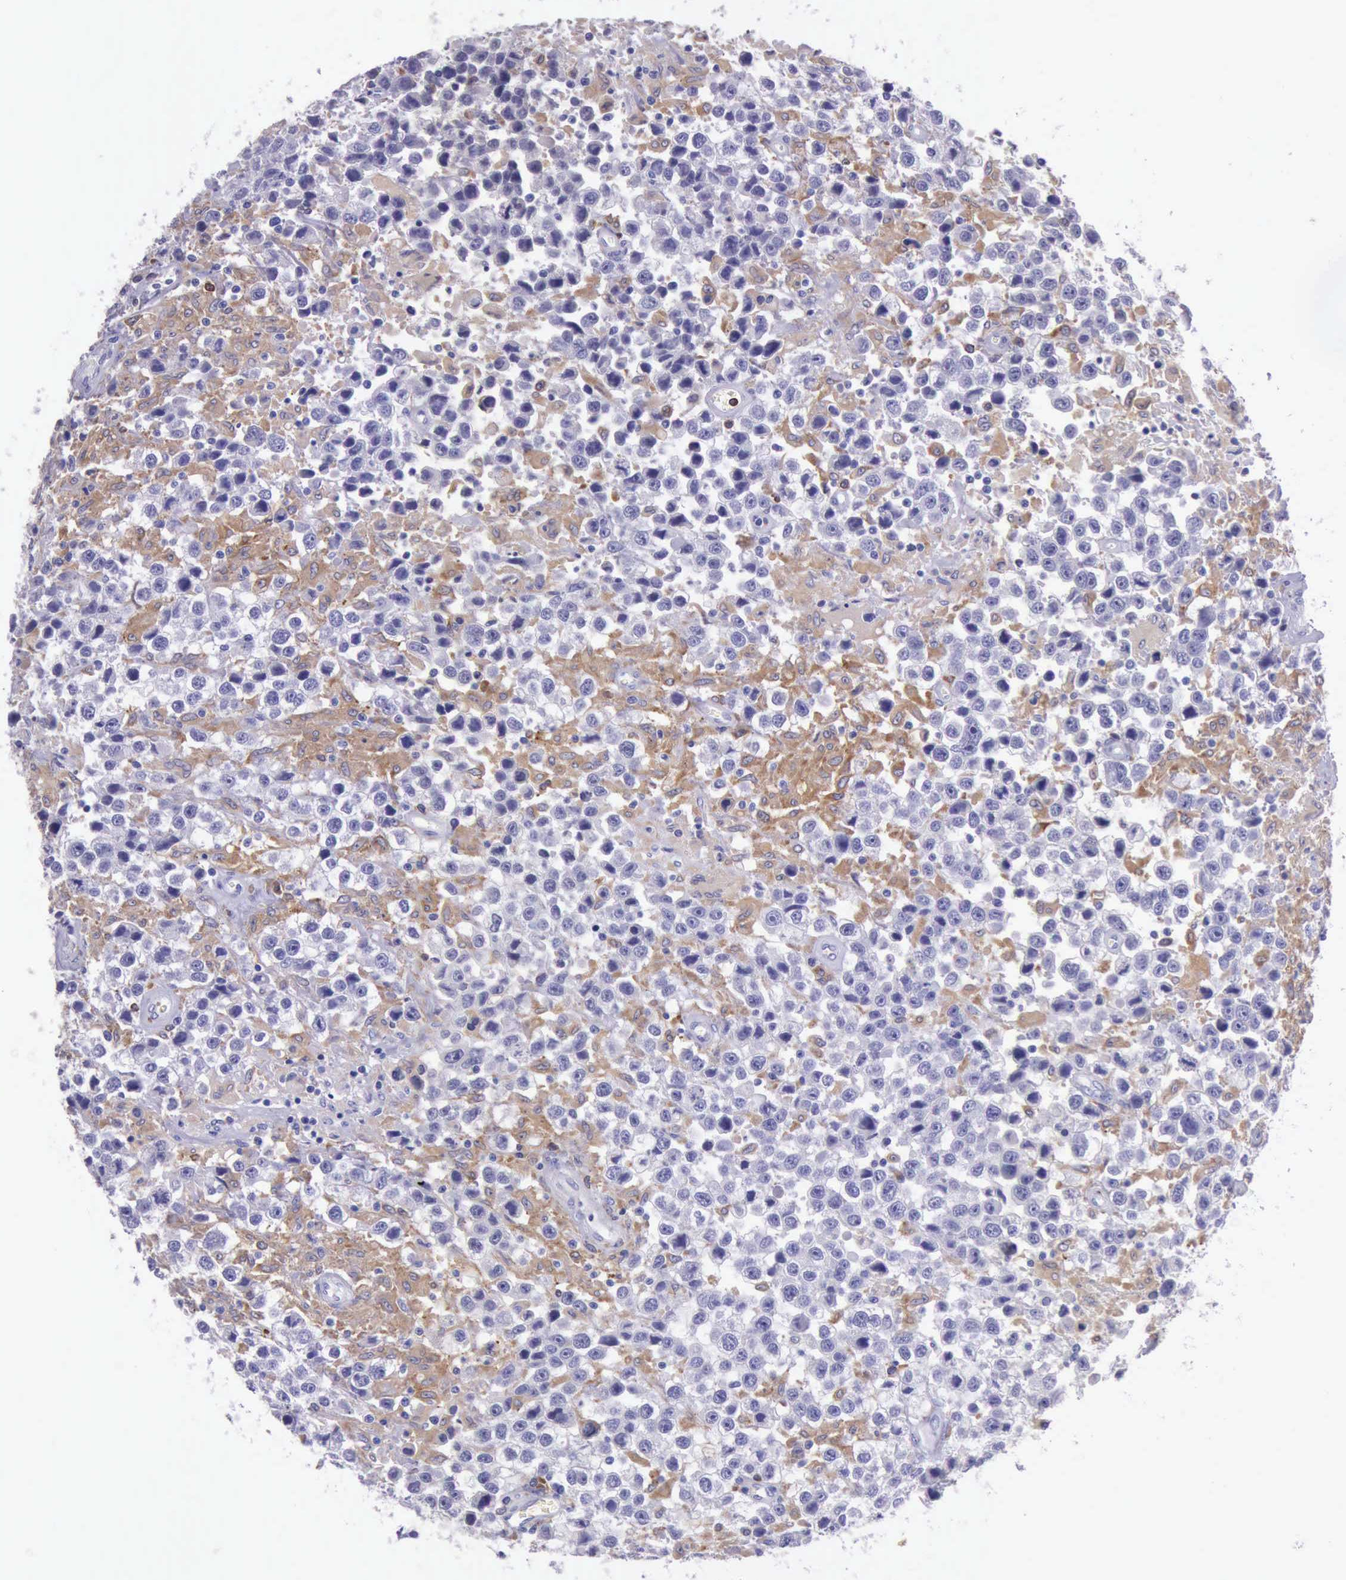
{"staining": {"intensity": "negative", "quantity": "none", "location": "none"}, "tissue": "testis cancer", "cell_type": "Tumor cells", "image_type": "cancer", "snomed": [{"axis": "morphology", "description": "Seminoma, NOS"}, {"axis": "topography", "description": "Testis"}], "caption": "Photomicrograph shows no significant protein expression in tumor cells of seminoma (testis).", "gene": "BTK", "patient": {"sex": "male", "age": 43}}